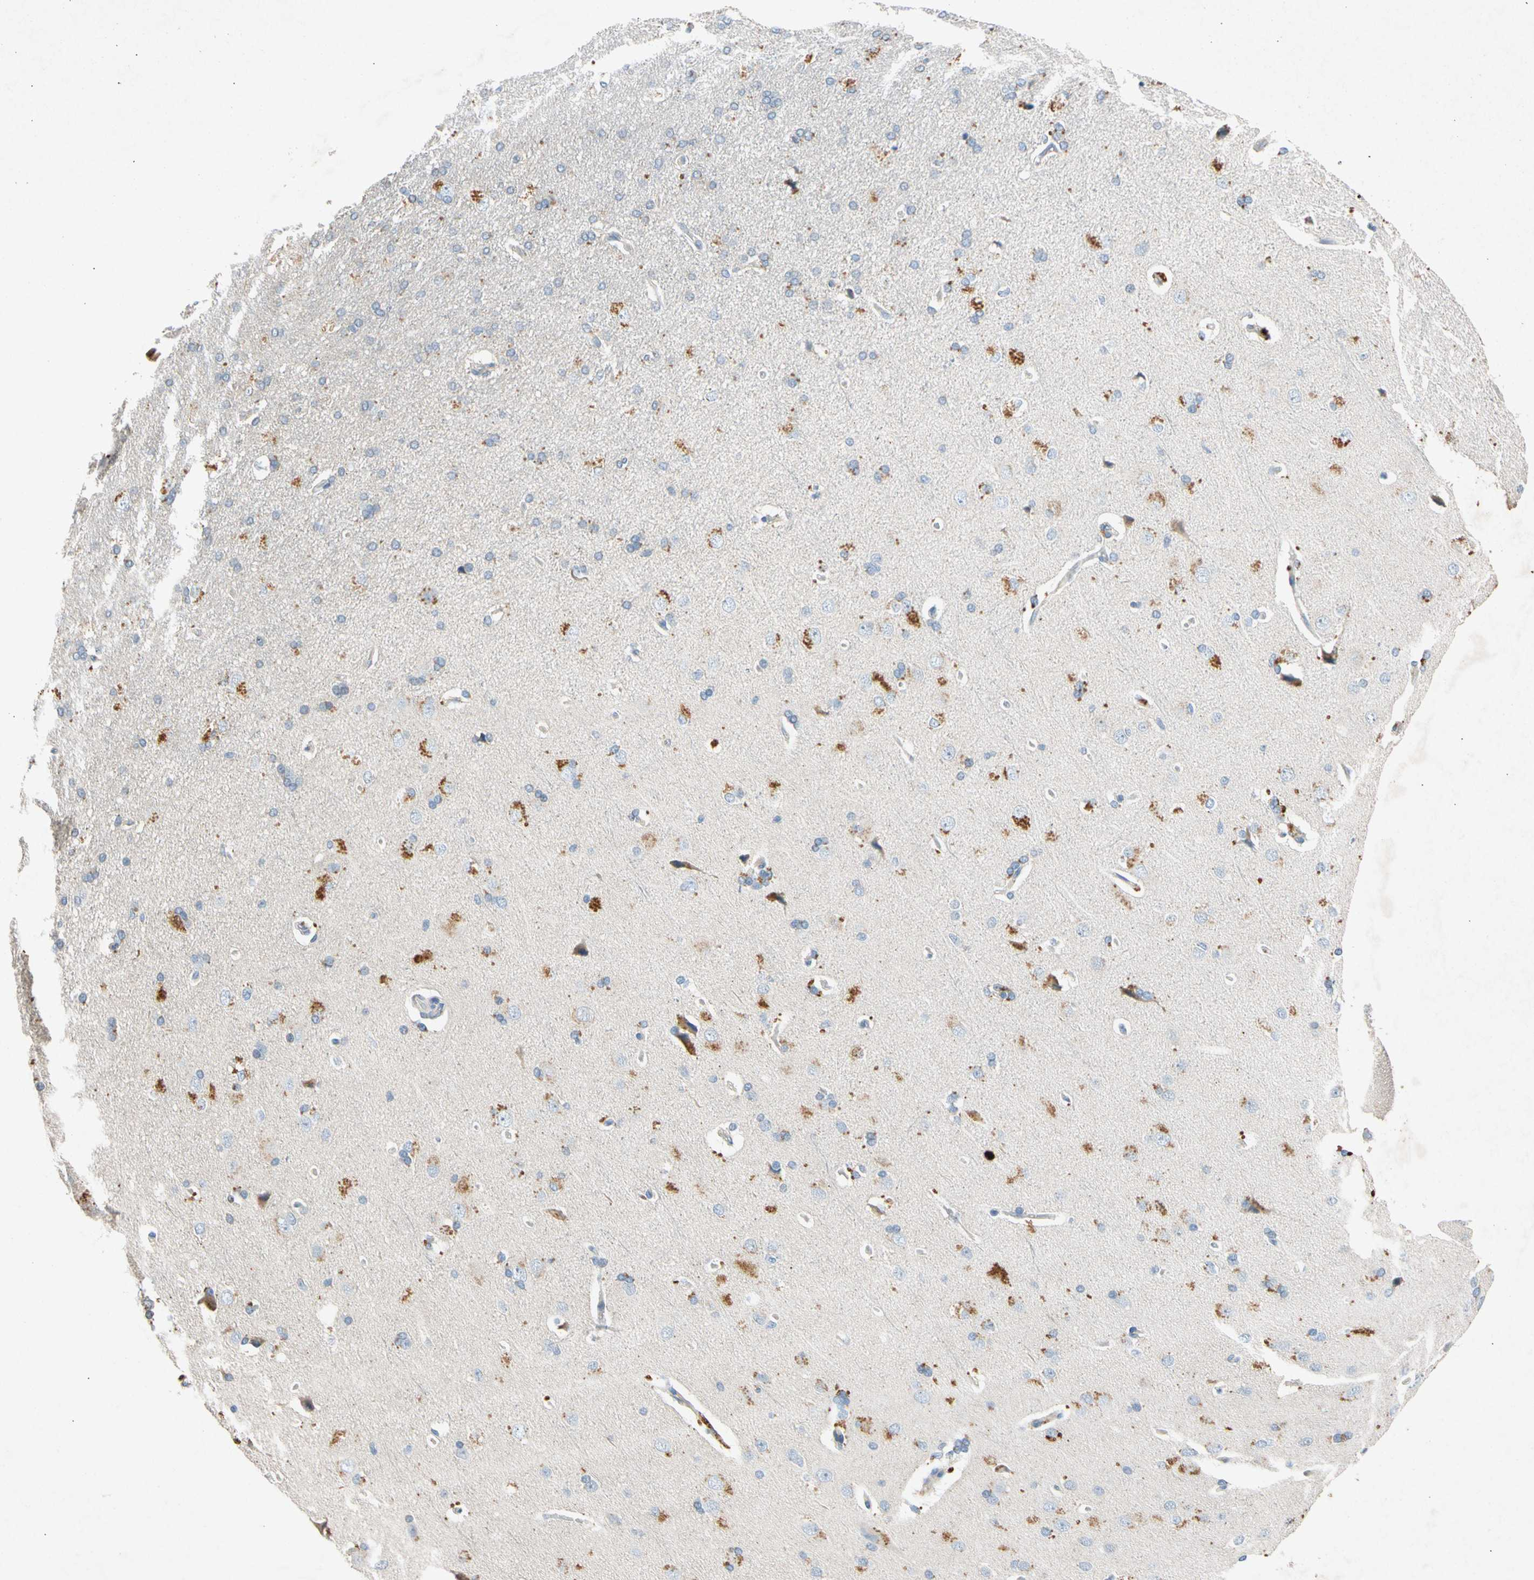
{"staining": {"intensity": "negative", "quantity": "none", "location": "none"}, "tissue": "cerebral cortex", "cell_type": "Endothelial cells", "image_type": "normal", "snomed": [{"axis": "morphology", "description": "Normal tissue, NOS"}, {"axis": "topography", "description": "Cerebral cortex"}], "caption": "This image is of normal cerebral cortex stained with immunohistochemistry to label a protein in brown with the nuclei are counter-stained blue. There is no expression in endothelial cells. The staining is performed using DAB (3,3'-diaminobenzidine) brown chromogen with nuclei counter-stained in using hematoxylin.", "gene": "GASK1B", "patient": {"sex": "male", "age": 62}}